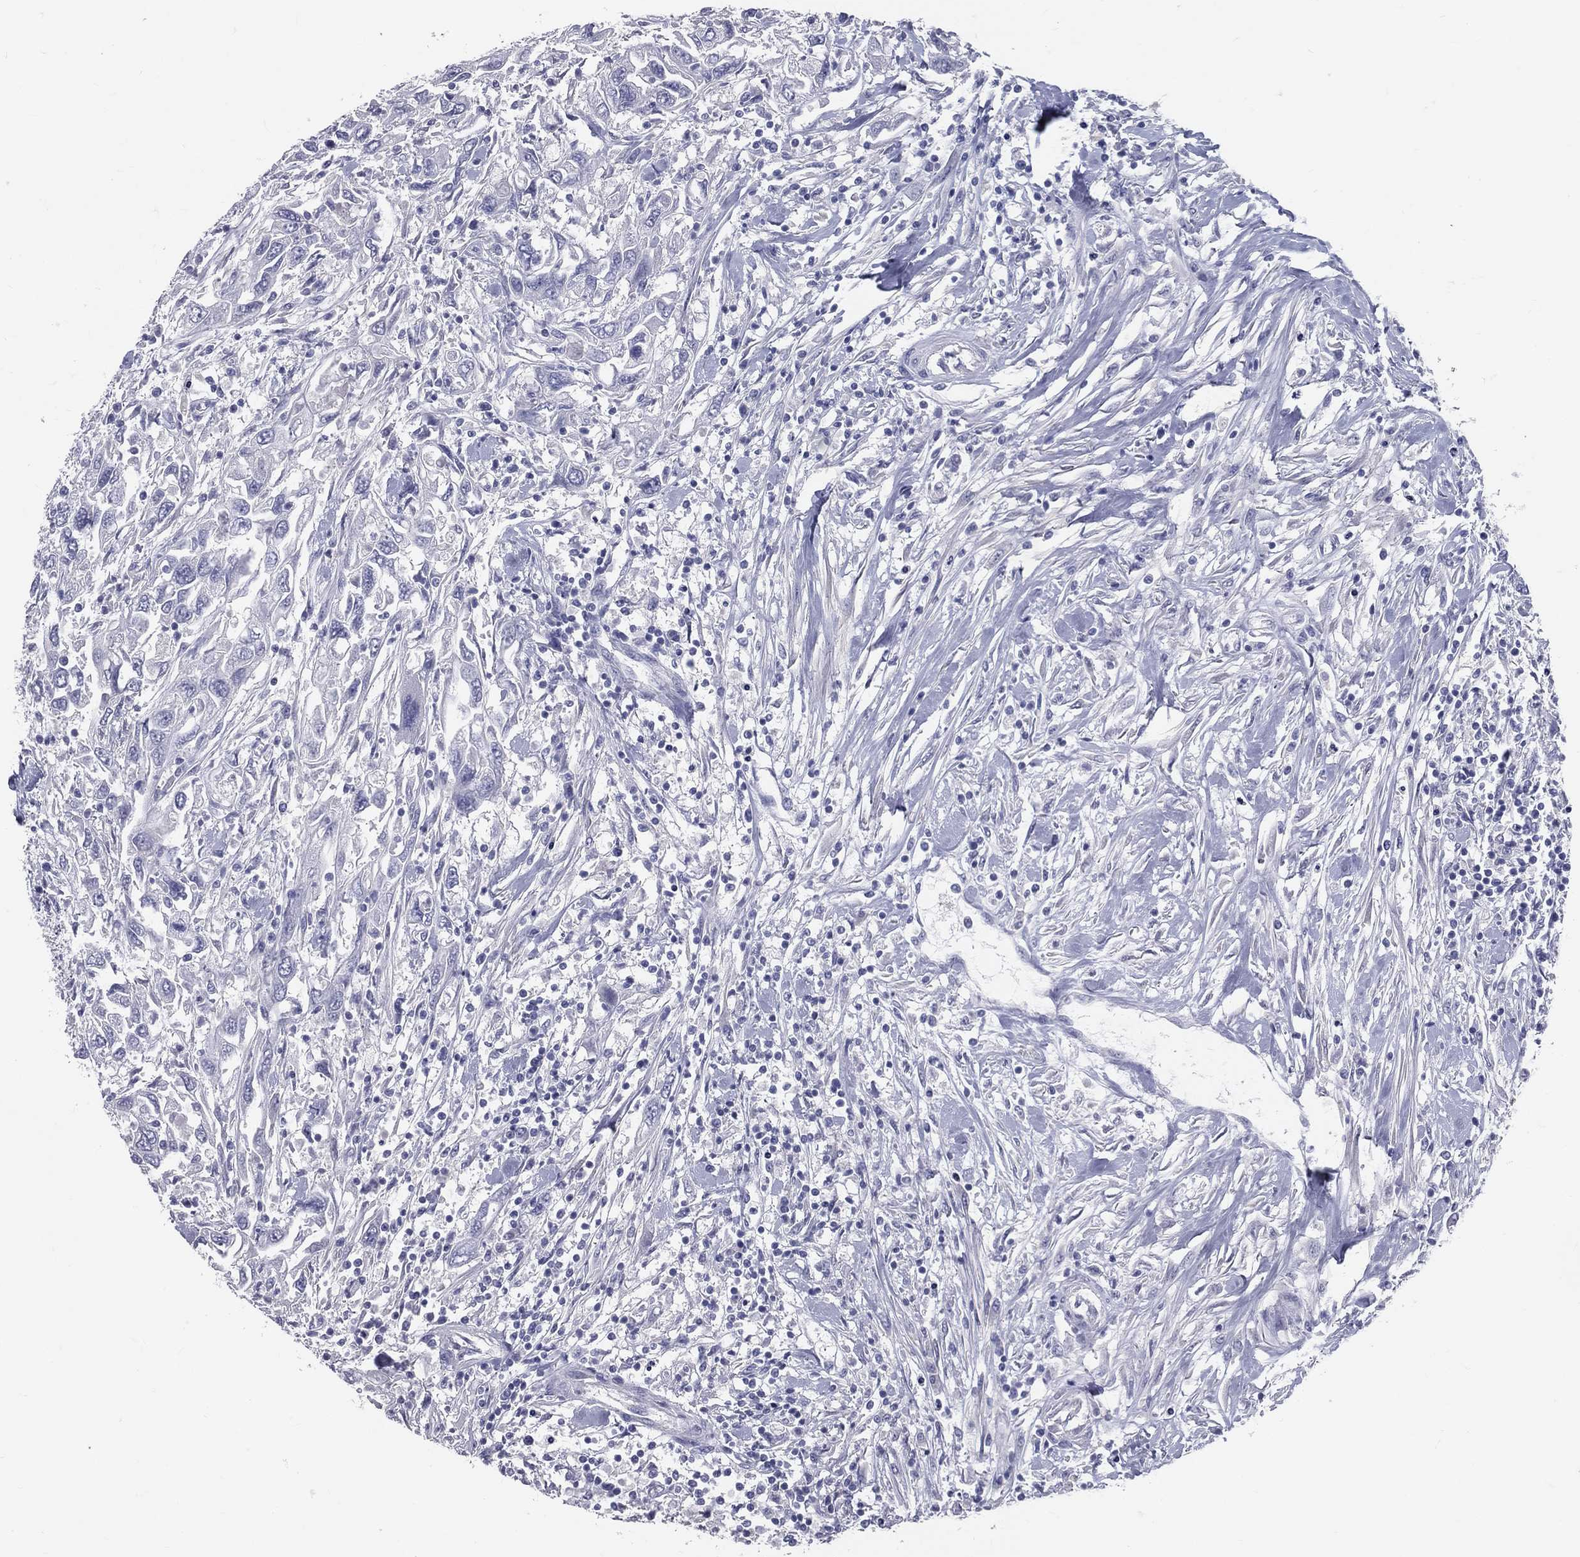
{"staining": {"intensity": "negative", "quantity": "none", "location": "none"}, "tissue": "urothelial cancer", "cell_type": "Tumor cells", "image_type": "cancer", "snomed": [{"axis": "morphology", "description": "Urothelial carcinoma, High grade"}, {"axis": "topography", "description": "Urinary bladder"}], "caption": "This is a micrograph of IHC staining of urothelial carcinoma (high-grade), which shows no staining in tumor cells.", "gene": "TFPI2", "patient": {"sex": "male", "age": 76}}